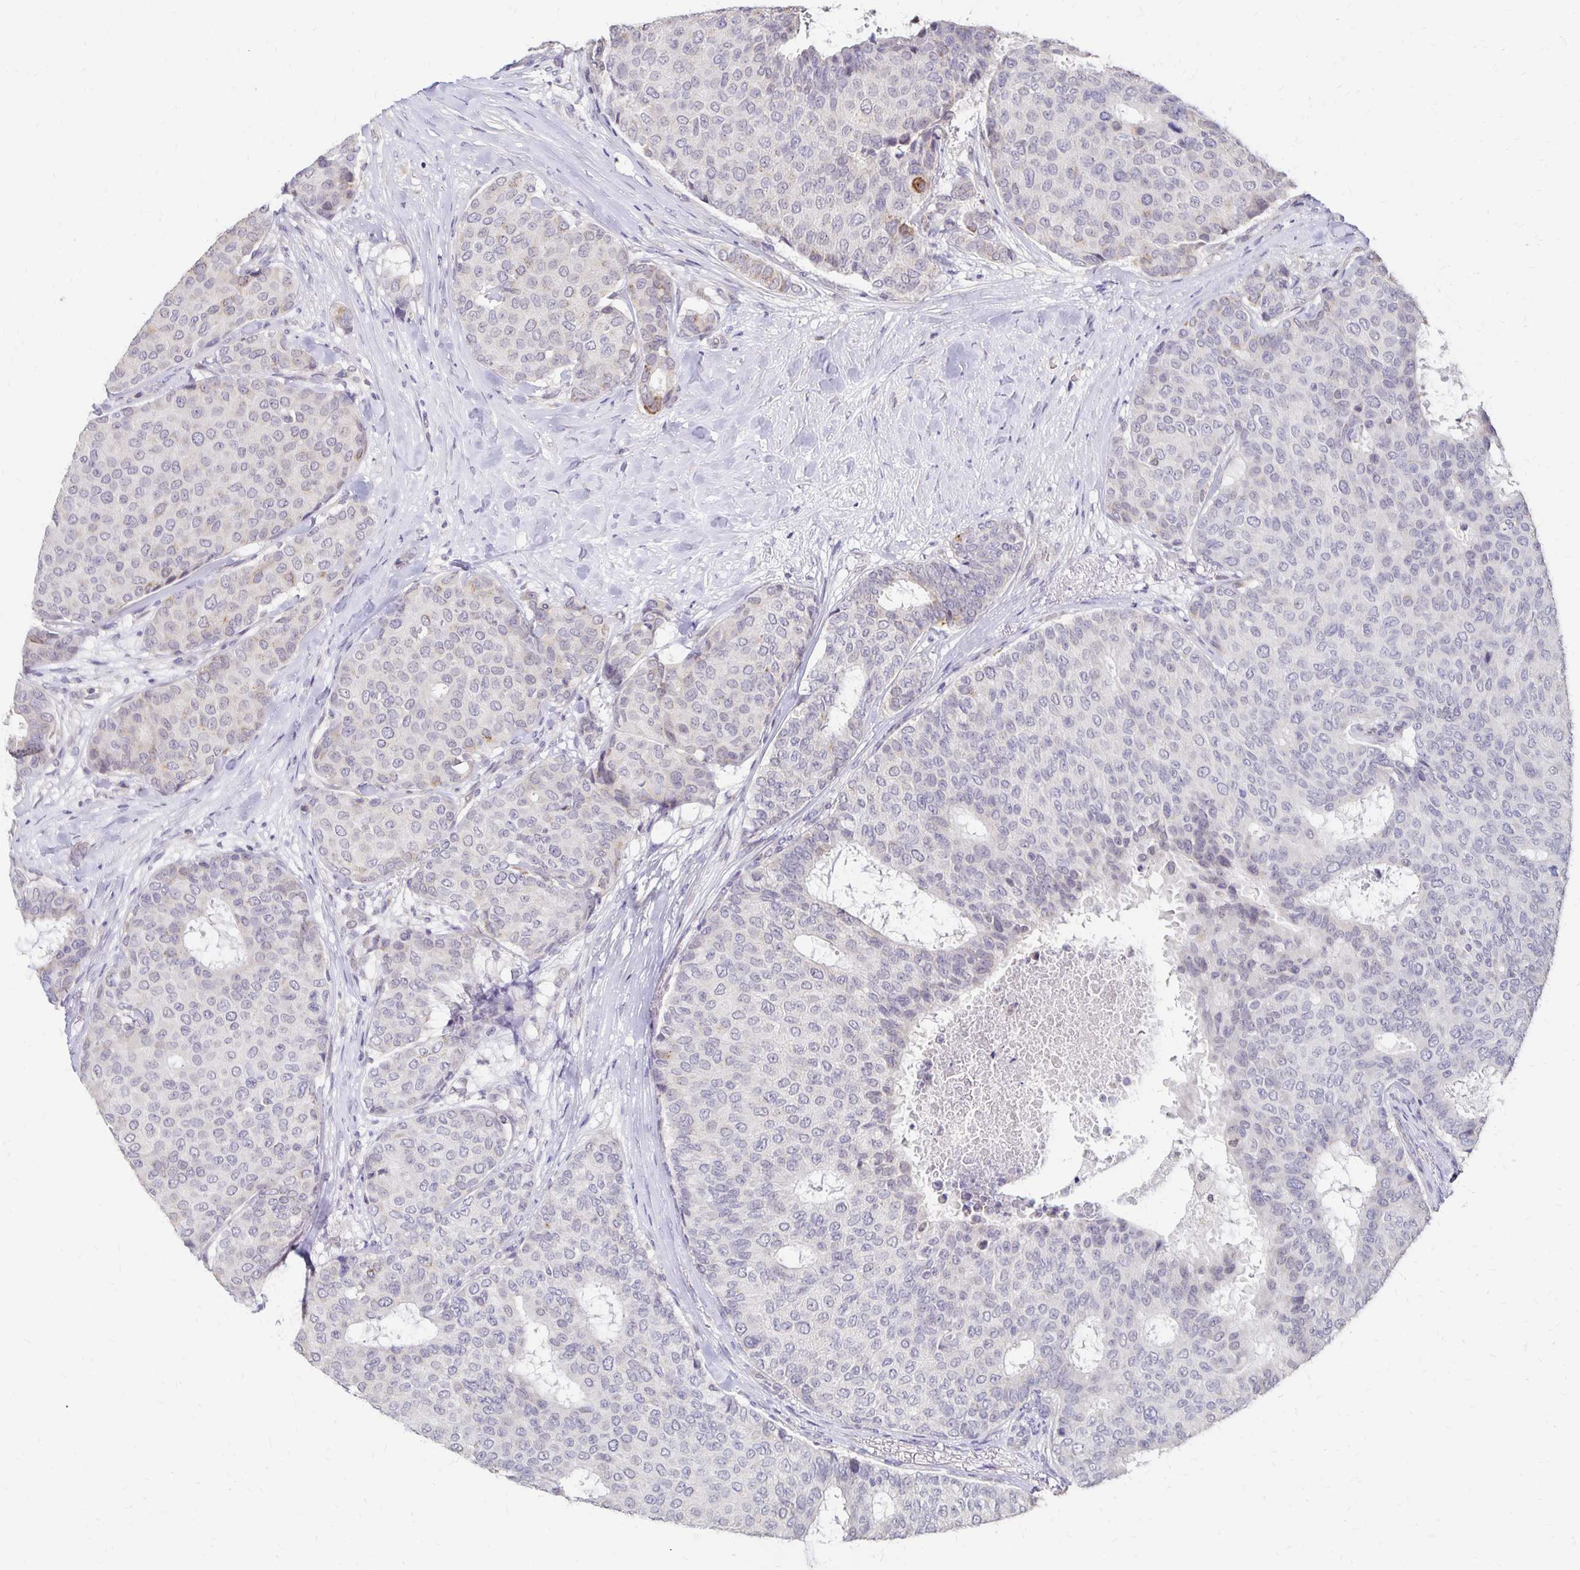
{"staining": {"intensity": "negative", "quantity": "none", "location": "none"}, "tissue": "breast cancer", "cell_type": "Tumor cells", "image_type": "cancer", "snomed": [{"axis": "morphology", "description": "Duct carcinoma"}, {"axis": "topography", "description": "Breast"}], "caption": "Human breast cancer stained for a protein using immunohistochemistry (IHC) exhibits no expression in tumor cells.", "gene": "ATOSB", "patient": {"sex": "female", "age": 75}}